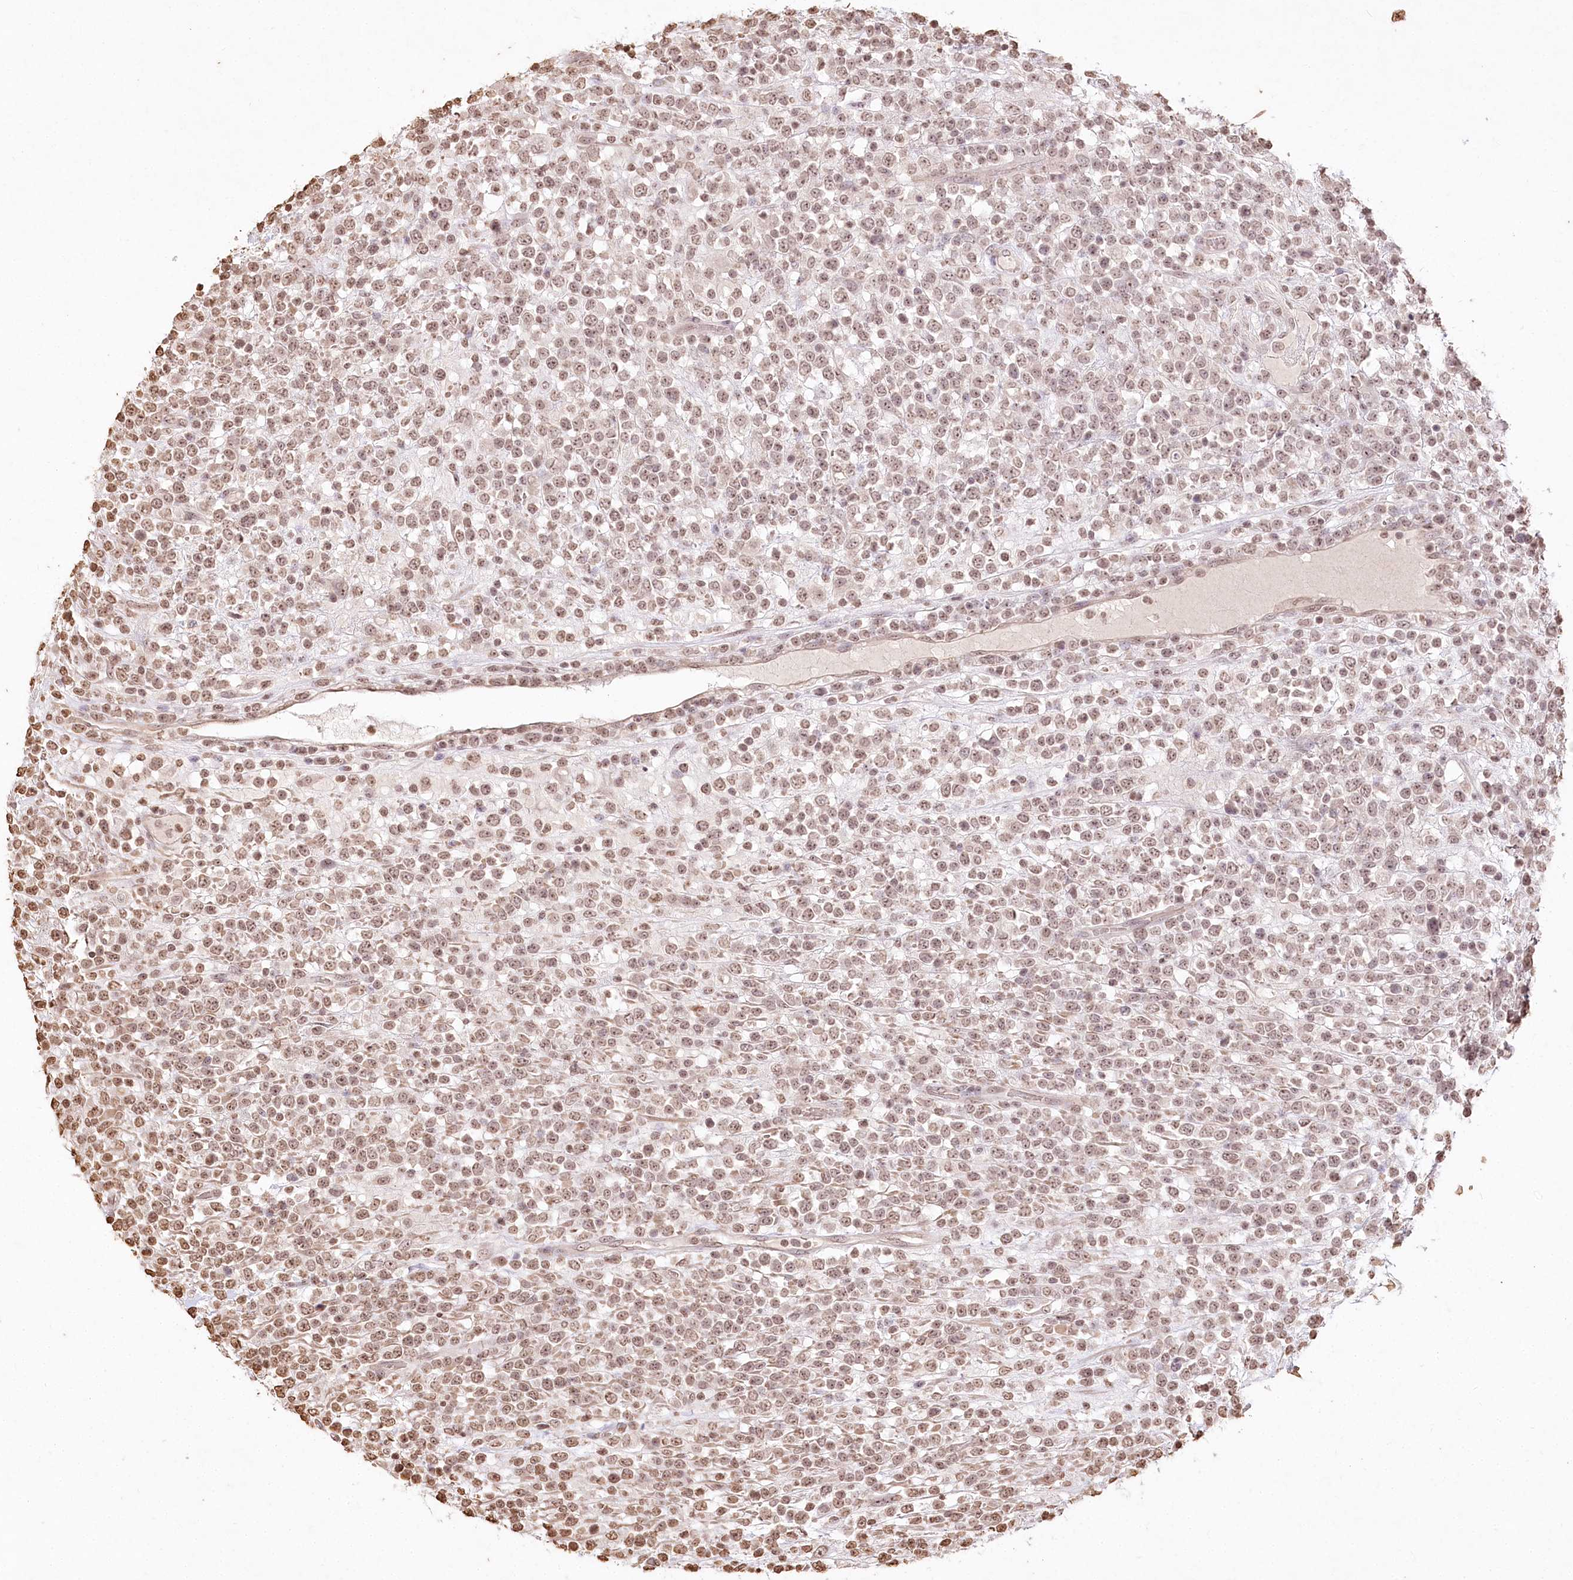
{"staining": {"intensity": "moderate", "quantity": ">75%", "location": "nuclear"}, "tissue": "lymphoma", "cell_type": "Tumor cells", "image_type": "cancer", "snomed": [{"axis": "morphology", "description": "Malignant lymphoma, non-Hodgkin's type, High grade"}, {"axis": "topography", "description": "Colon"}], "caption": "Moderate nuclear protein expression is seen in about >75% of tumor cells in high-grade malignant lymphoma, non-Hodgkin's type.", "gene": "DMXL1", "patient": {"sex": "female", "age": 53}}